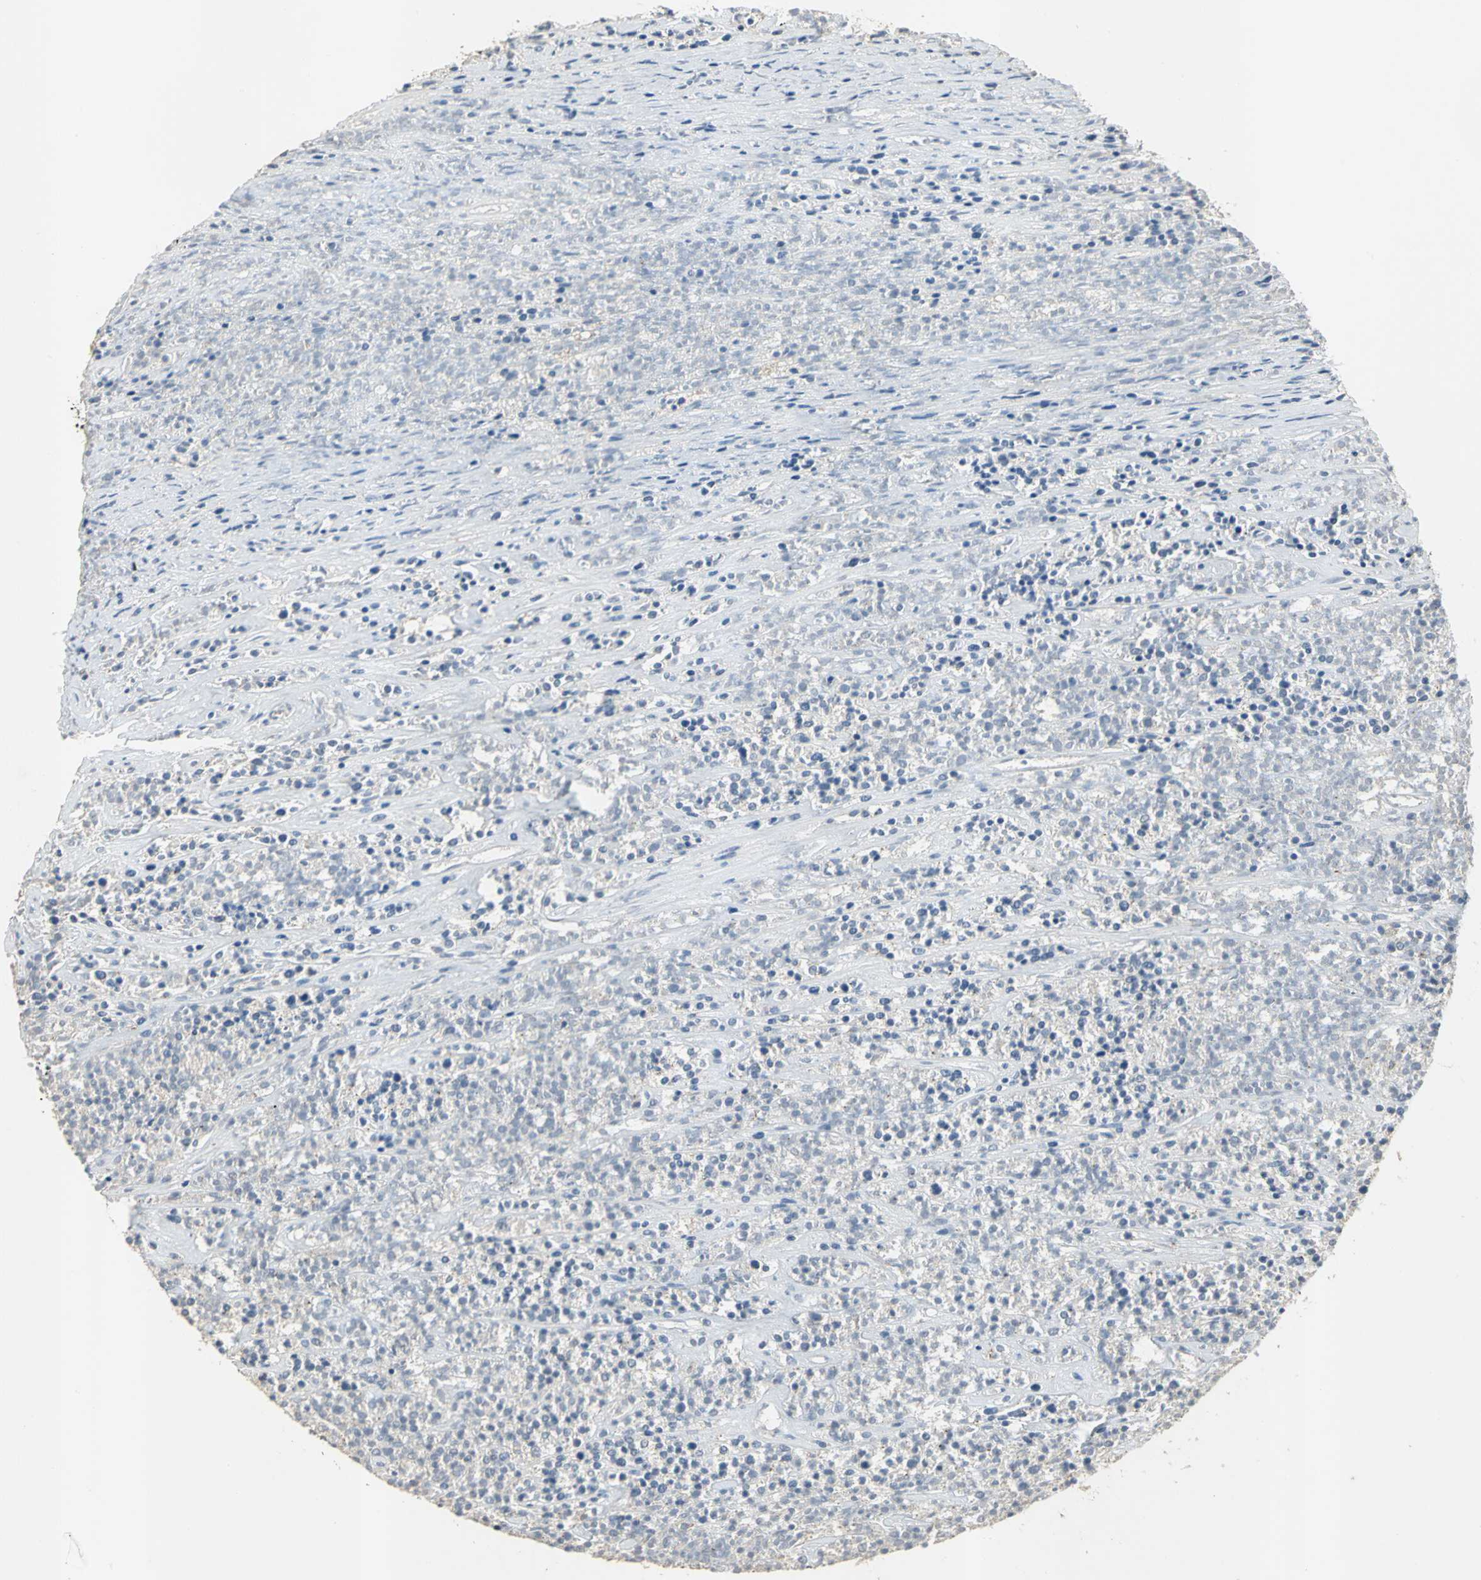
{"staining": {"intensity": "negative", "quantity": "none", "location": "none"}, "tissue": "lymphoma", "cell_type": "Tumor cells", "image_type": "cancer", "snomed": [{"axis": "morphology", "description": "Malignant lymphoma, non-Hodgkin's type, High grade"}, {"axis": "topography", "description": "Lymph node"}], "caption": "Immunohistochemistry (IHC) photomicrograph of human lymphoma stained for a protein (brown), which exhibits no staining in tumor cells.", "gene": "OCLN", "patient": {"sex": "female", "age": 73}}